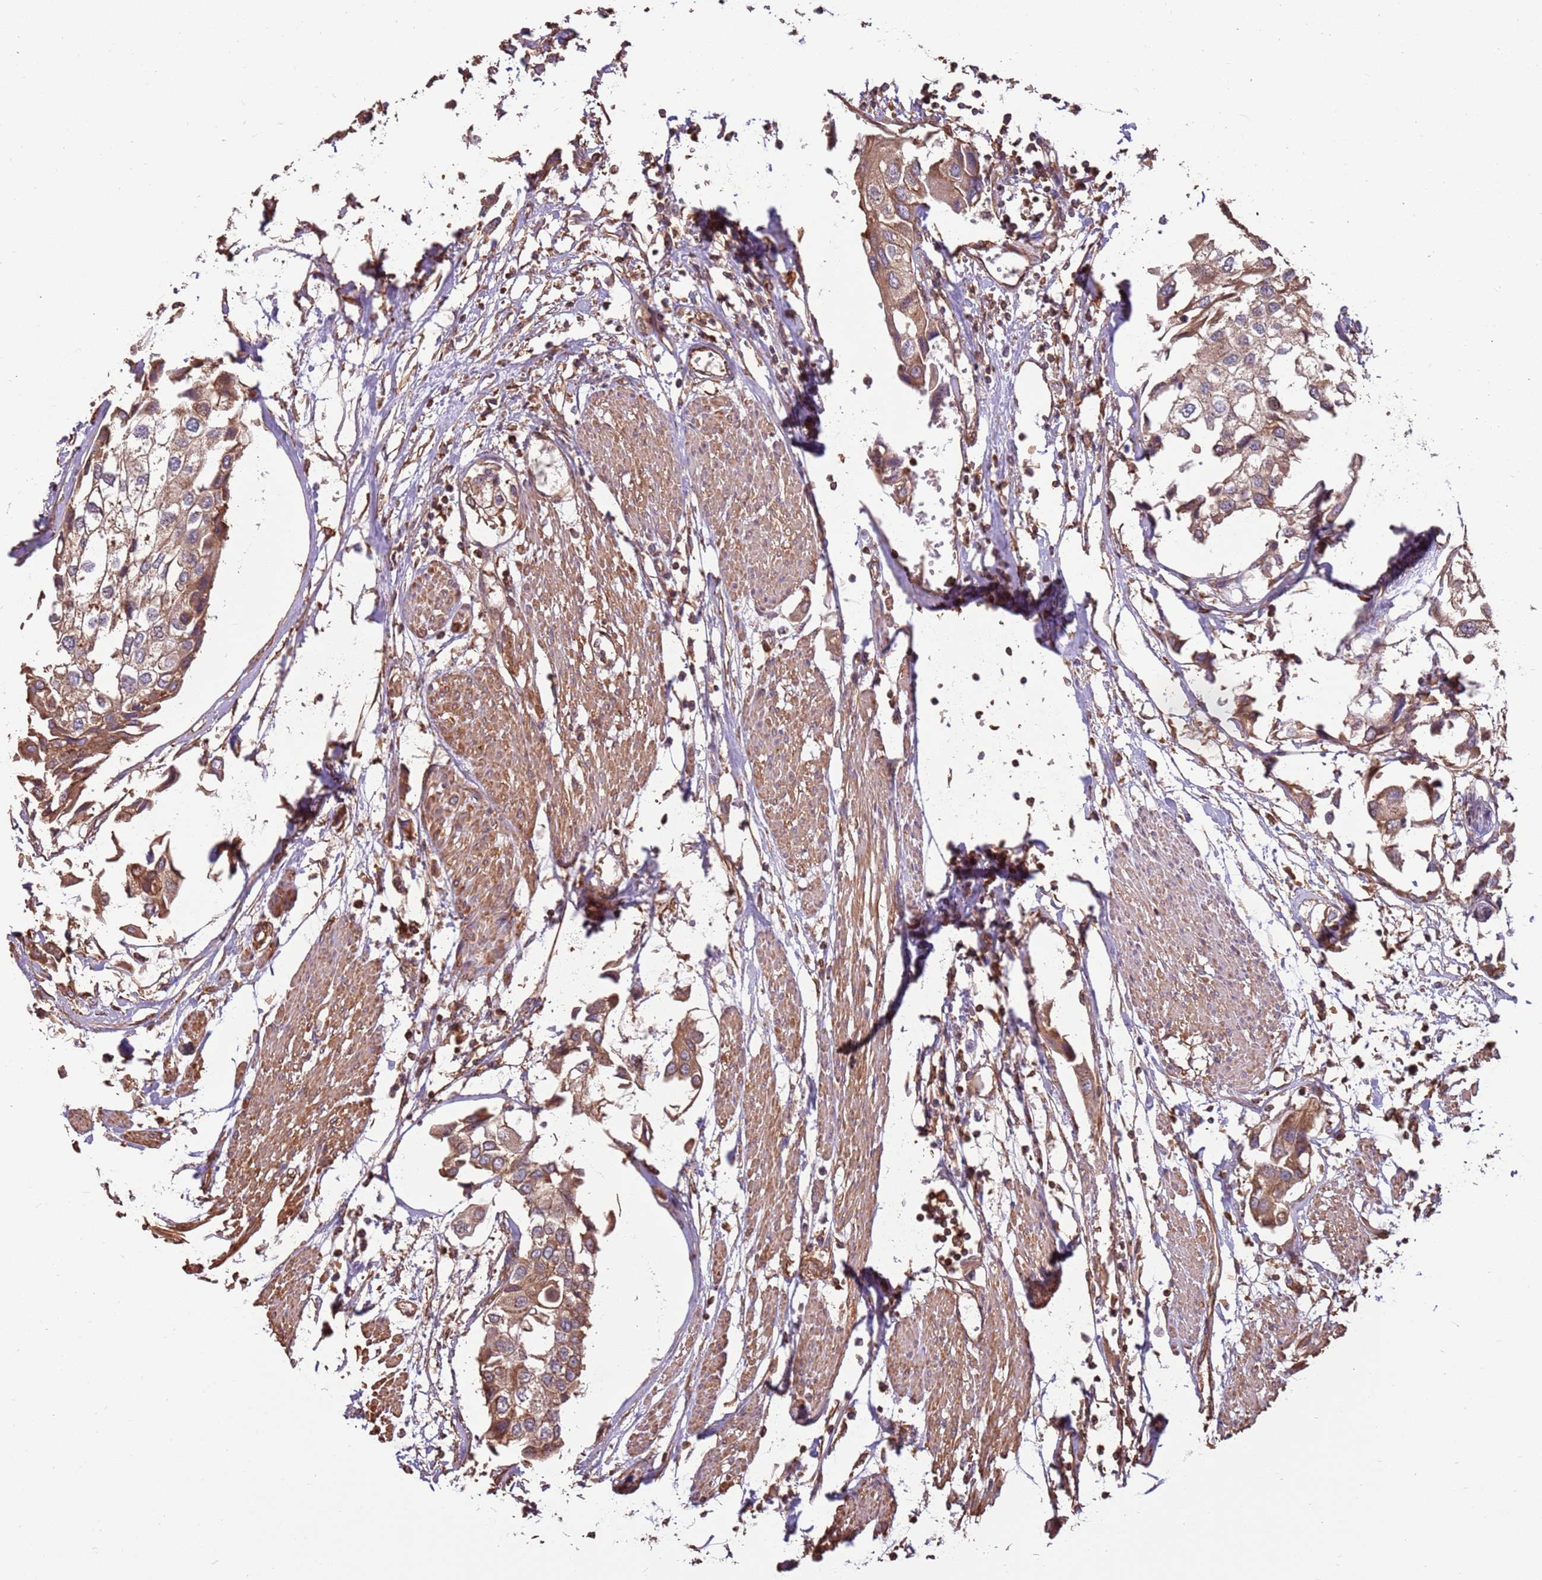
{"staining": {"intensity": "weak", "quantity": ">75%", "location": "cytoplasmic/membranous"}, "tissue": "urothelial cancer", "cell_type": "Tumor cells", "image_type": "cancer", "snomed": [{"axis": "morphology", "description": "Urothelial carcinoma, High grade"}, {"axis": "topography", "description": "Urinary bladder"}], "caption": "The histopathology image reveals a brown stain indicating the presence of a protein in the cytoplasmic/membranous of tumor cells in urothelial cancer. (Brightfield microscopy of DAB IHC at high magnification).", "gene": "ACVR2A", "patient": {"sex": "male", "age": 64}}